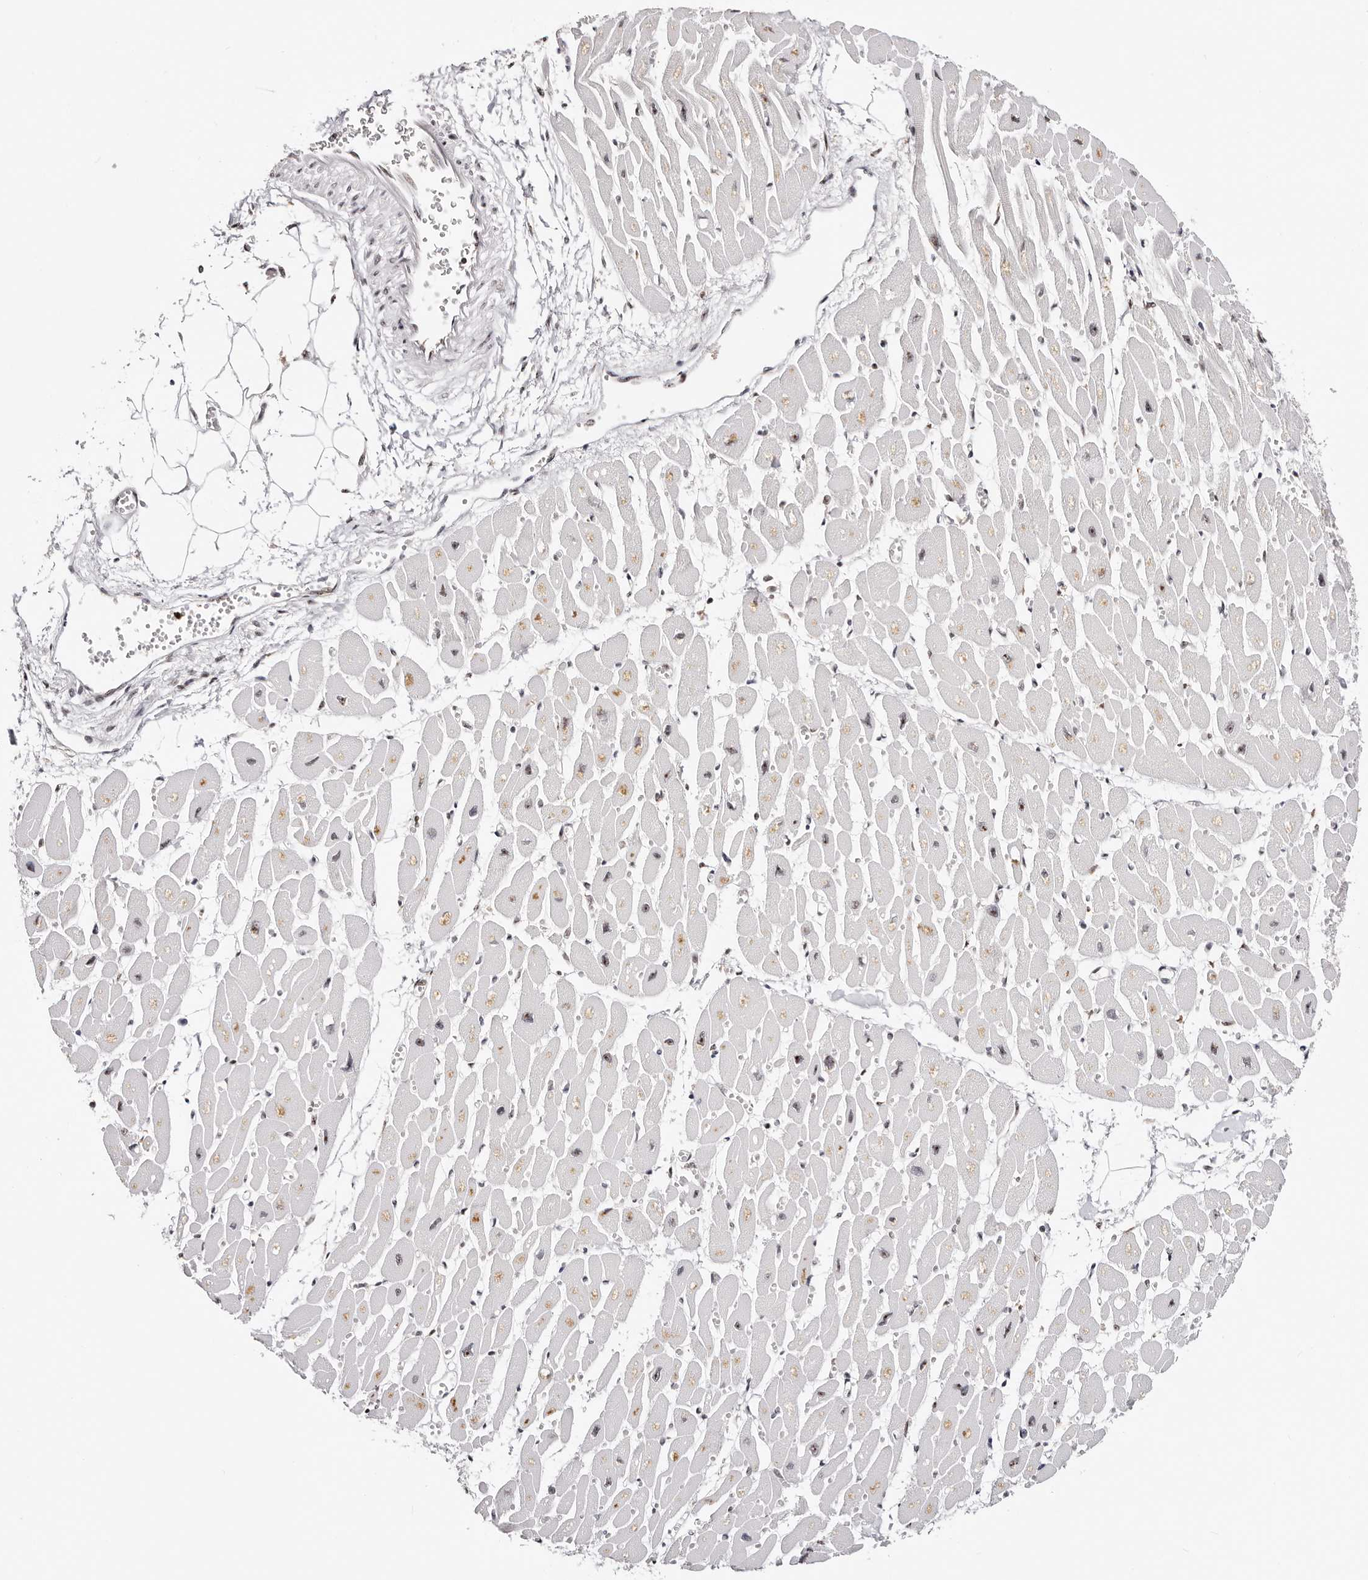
{"staining": {"intensity": "moderate", "quantity": "25%-75%", "location": "nuclear"}, "tissue": "heart muscle", "cell_type": "Cardiomyocytes", "image_type": "normal", "snomed": [{"axis": "morphology", "description": "Normal tissue, NOS"}, {"axis": "topography", "description": "Heart"}], "caption": "Immunohistochemical staining of benign heart muscle exhibits 25%-75% levels of moderate nuclear protein expression in approximately 25%-75% of cardiomyocytes. Ihc stains the protein in brown and the nuclei are stained blue.", "gene": "IQGAP3", "patient": {"sex": "female", "age": 54}}